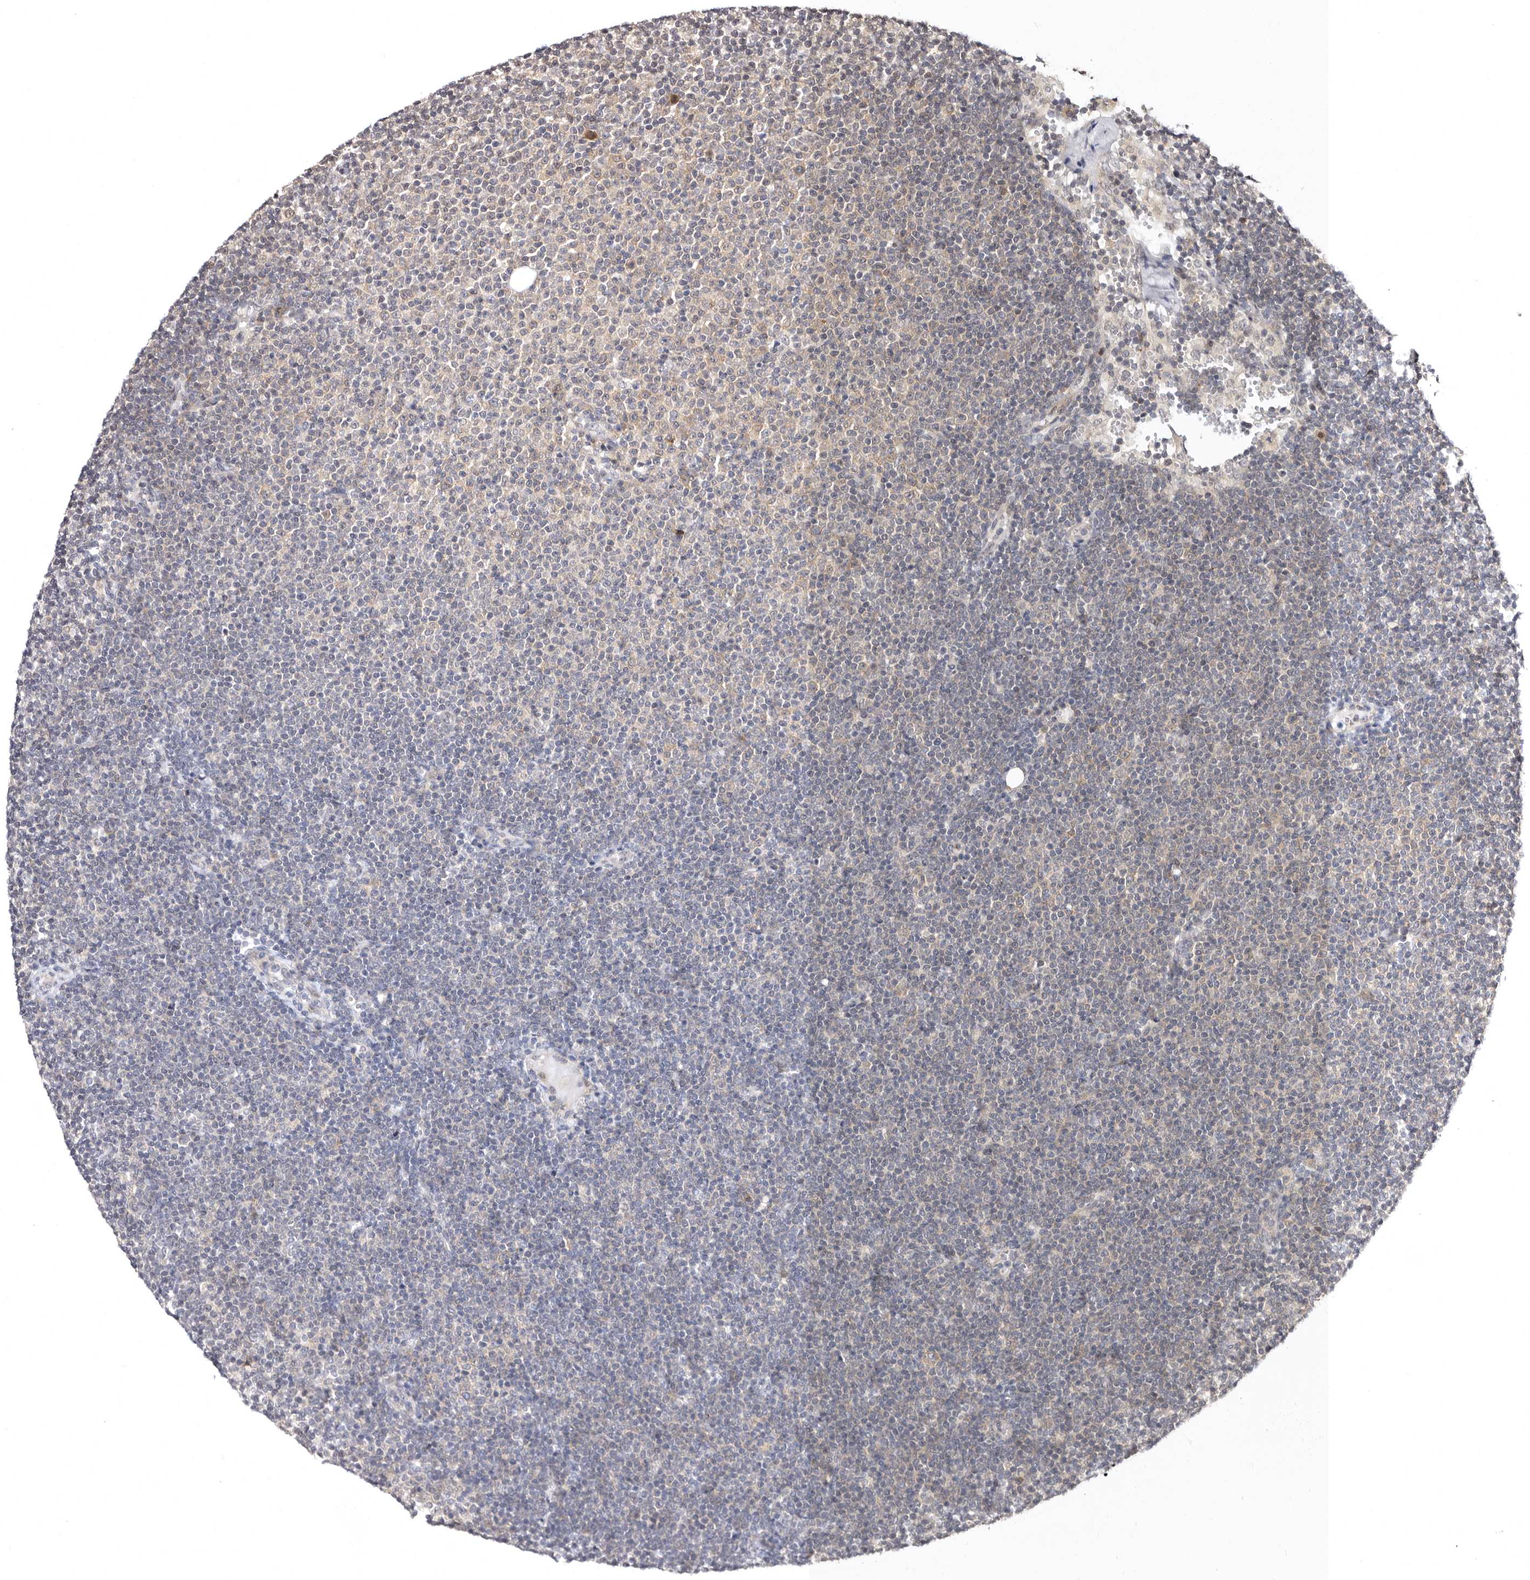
{"staining": {"intensity": "negative", "quantity": "none", "location": "none"}, "tissue": "lymphoma", "cell_type": "Tumor cells", "image_type": "cancer", "snomed": [{"axis": "morphology", "description": "Malignant lymphoma, non-Hodgkin's type, Low grade"}, {"axis": "topography", "description": "Lymph node"}], "caption": "Malignant lymphoma, non-Hodgkin's type (low-grade) stained for a protein using immunohistochemistry demonstrates no positivity tumor cells.", "gene": "PHF20L1", "patient": {"sex": "female", "age": 53}}